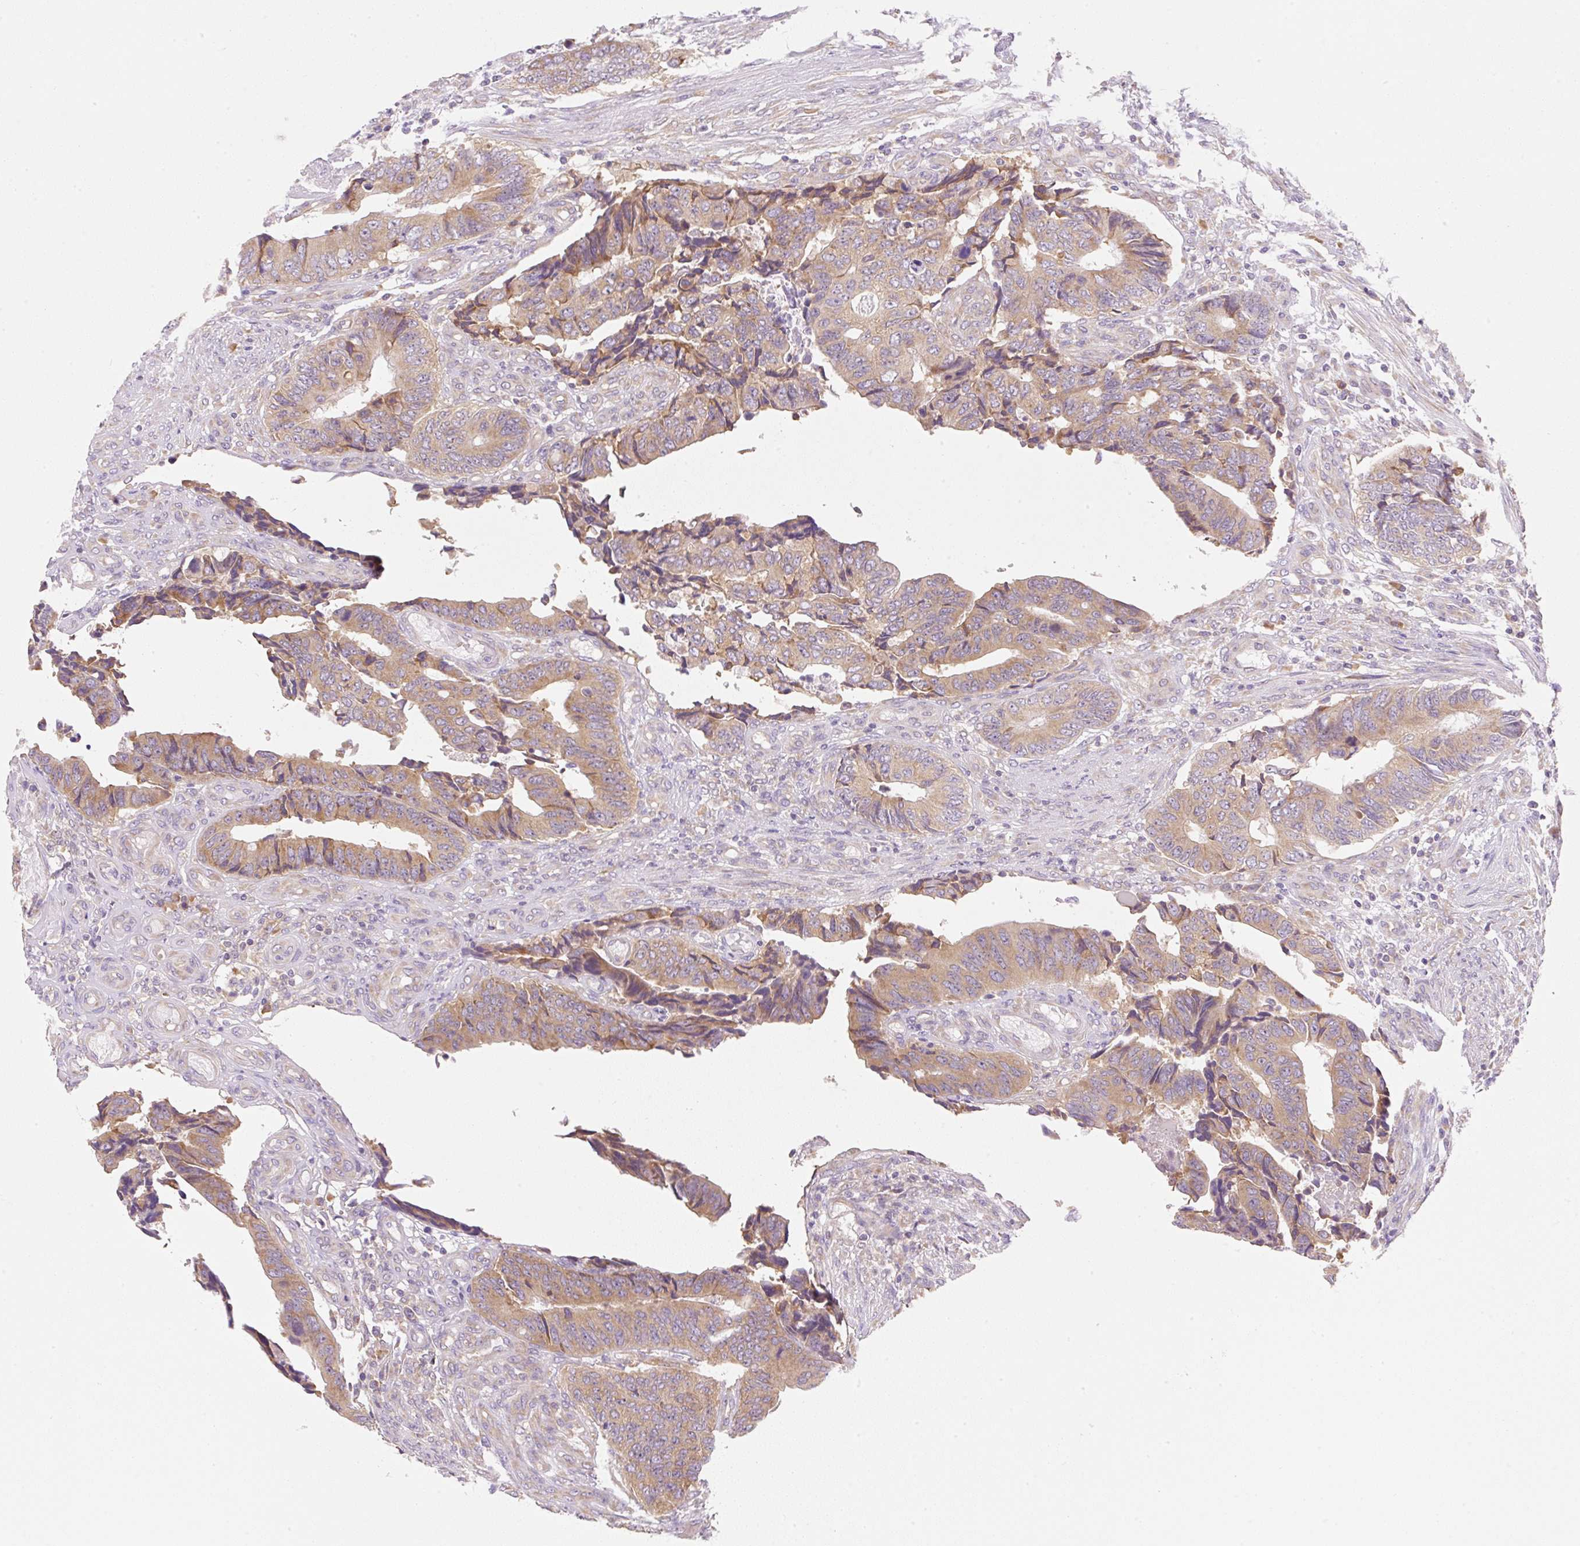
{"staining": {"intensity": "moderate", "quantity": ">75%", "location": "cytoplasmic/membranous"}, "tissue": "colorectal cancer", "cell_type": "Tumor cells", "image_type": "cancer", "snomed": [{"axis": "morphology", "description": "Adenocarcinoma, NOS"}, {"axis": "topography", "description": "Colon"}], "caption": "A brown stain highlights moderate cytoplasmic/membranous staining of a protein in colorectal adenocarcinoma tumor cells. (Stains: DAB (3,3'-diaminobenzidine) in brown, nuclei in blue, Microscopy: brightfield microscopy at high magnification).", "gene": "RPL18A", "patient": {"sex": "male", "age": 87}}